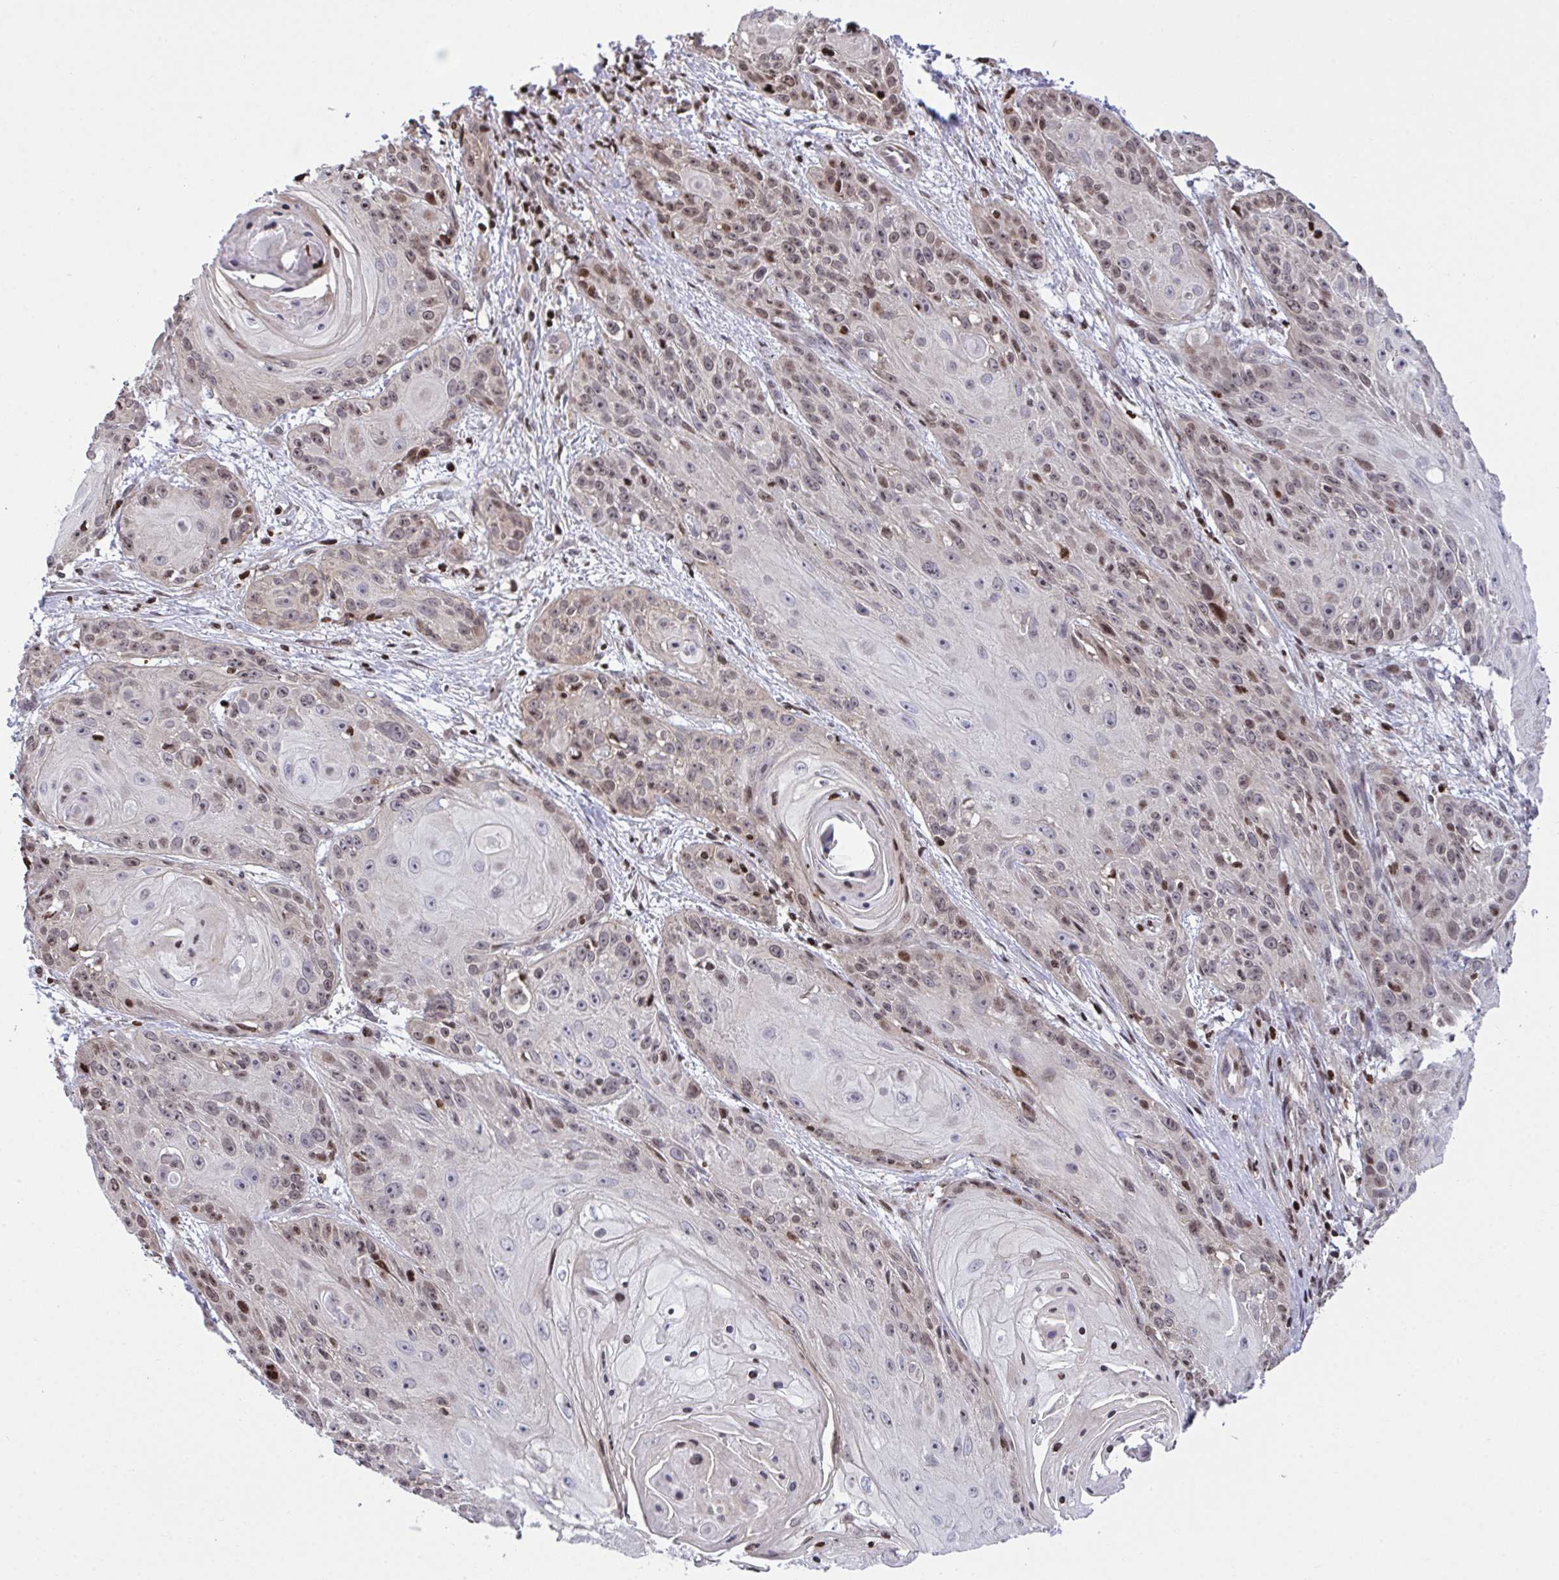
{"staining": {"intensity": "weak", "quantity": "25%-75%", "location": "nuclear"}, "tissue": "skin cancer", "cell_type": "Tumor cells", "image_type": "cancer", "snomed": [{"axis": "morphology", "description": "Squamous cell carcinoma, NOS"}, {"axis": "topography", "description": "Skin"}, {"axis": "topography", "description": "Vulva"}], "caption": "Immunohistochemistry histopathology image of neoplastic tissue: skin cancer (squamous cell carcinoma) stained using immunohistochemistry exhibits low levels of weak protein expression localized specifically in the nuclear of tumor cells, appearing as a nuclear brown color.", "gene": "RAPGEF5", "patient": {"sex": "female", "age": 76}}